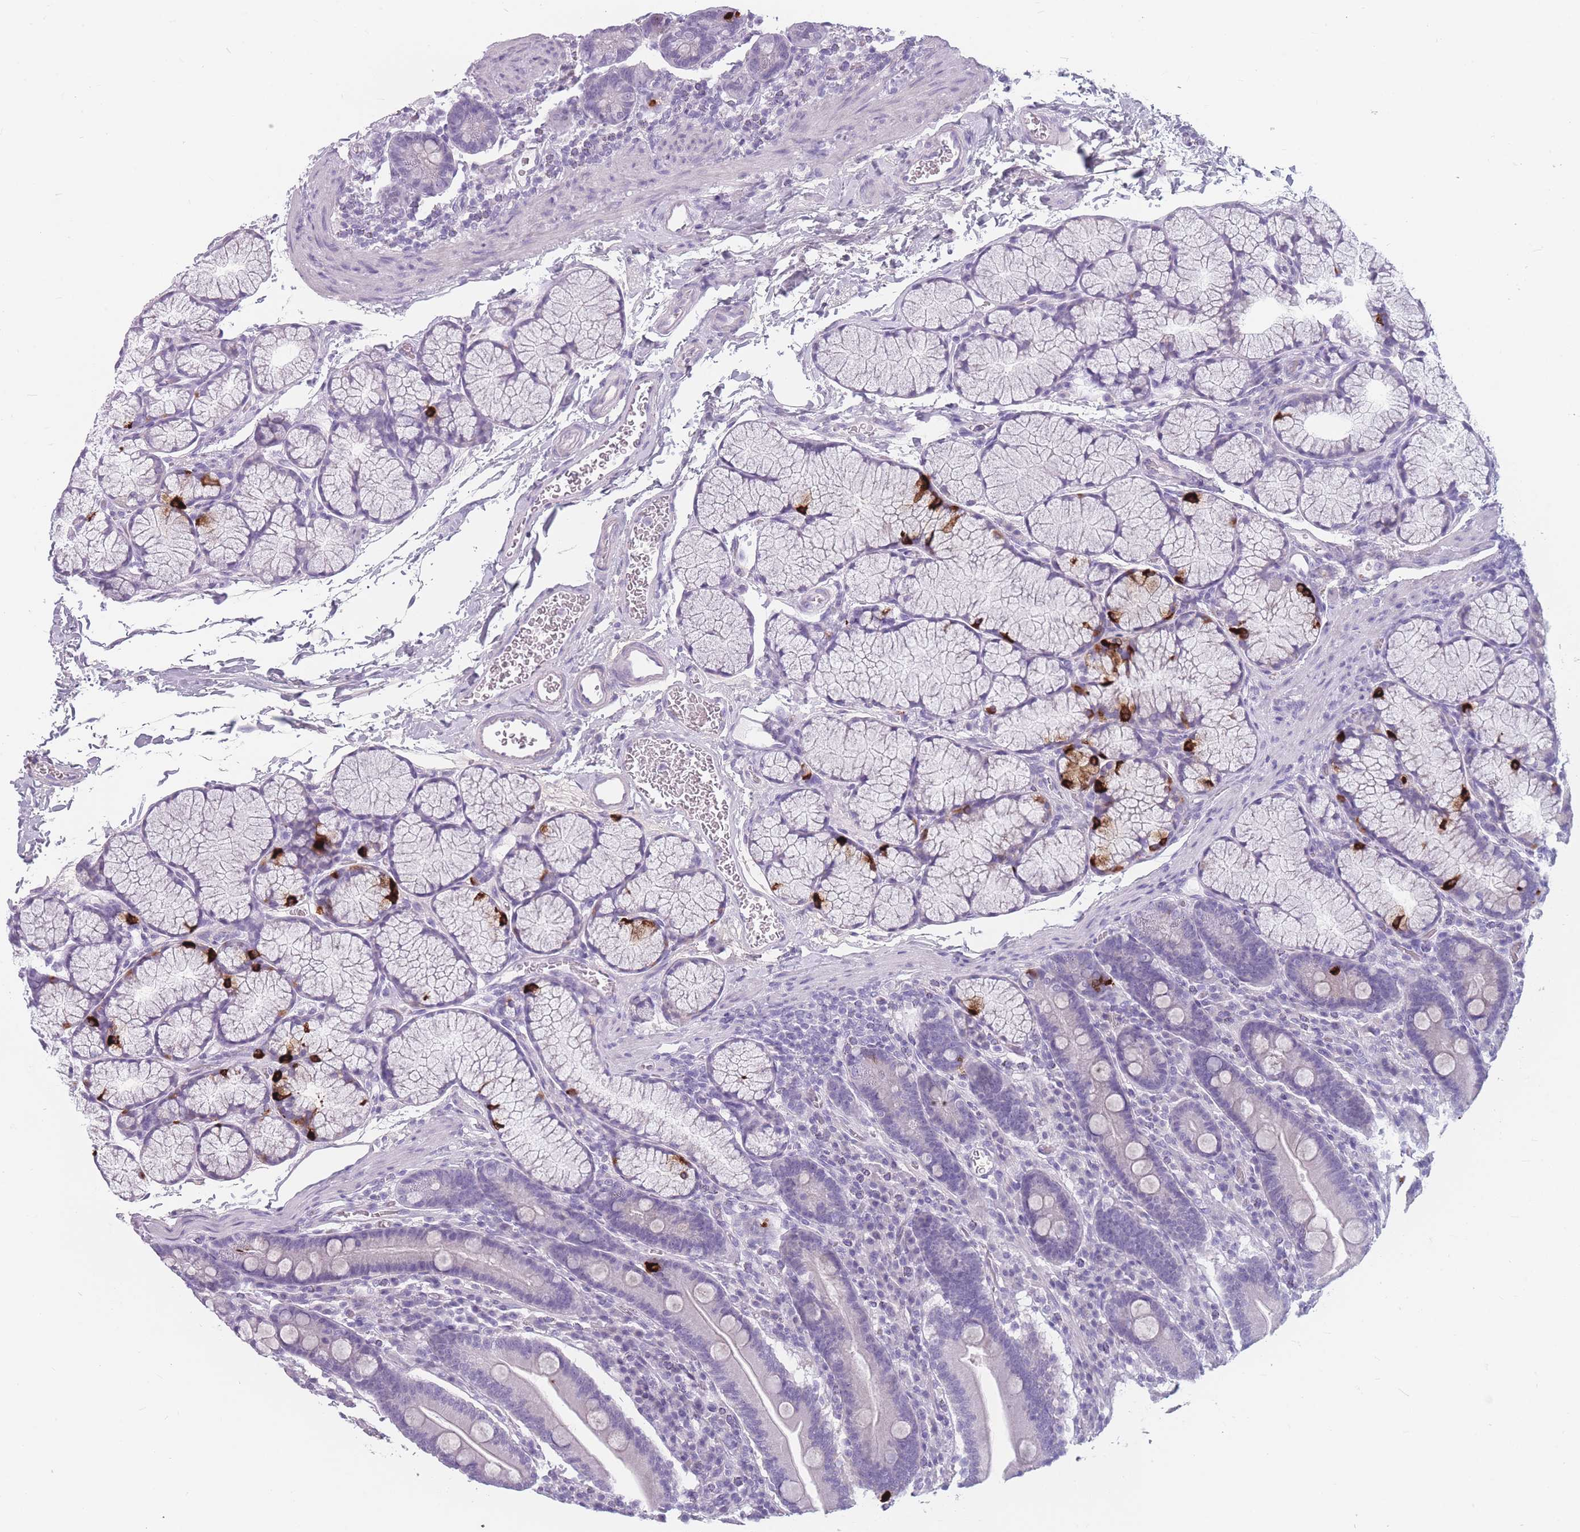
{"staining": {"intensity": "strong", "quantity": "<25%", "location": "cytoplasmic/membranous"}, "tissue": "duodenum", "cell_type": "Glandular cells", "image_type": "normal", "snomed": [{"axis": "morphology", "description": "Normal tissue, NOS"}, {"axis": "topography", "description": "Duodenum"}], "caption": "A high-resolution micrograph shows IHC staining of benign duodenum, which reveals strong cytoplasmic/membranous positivity in approximately <25% of glandular cells.", "gene": "CCNO", "patient": {"sex": "male", "age": 35}}